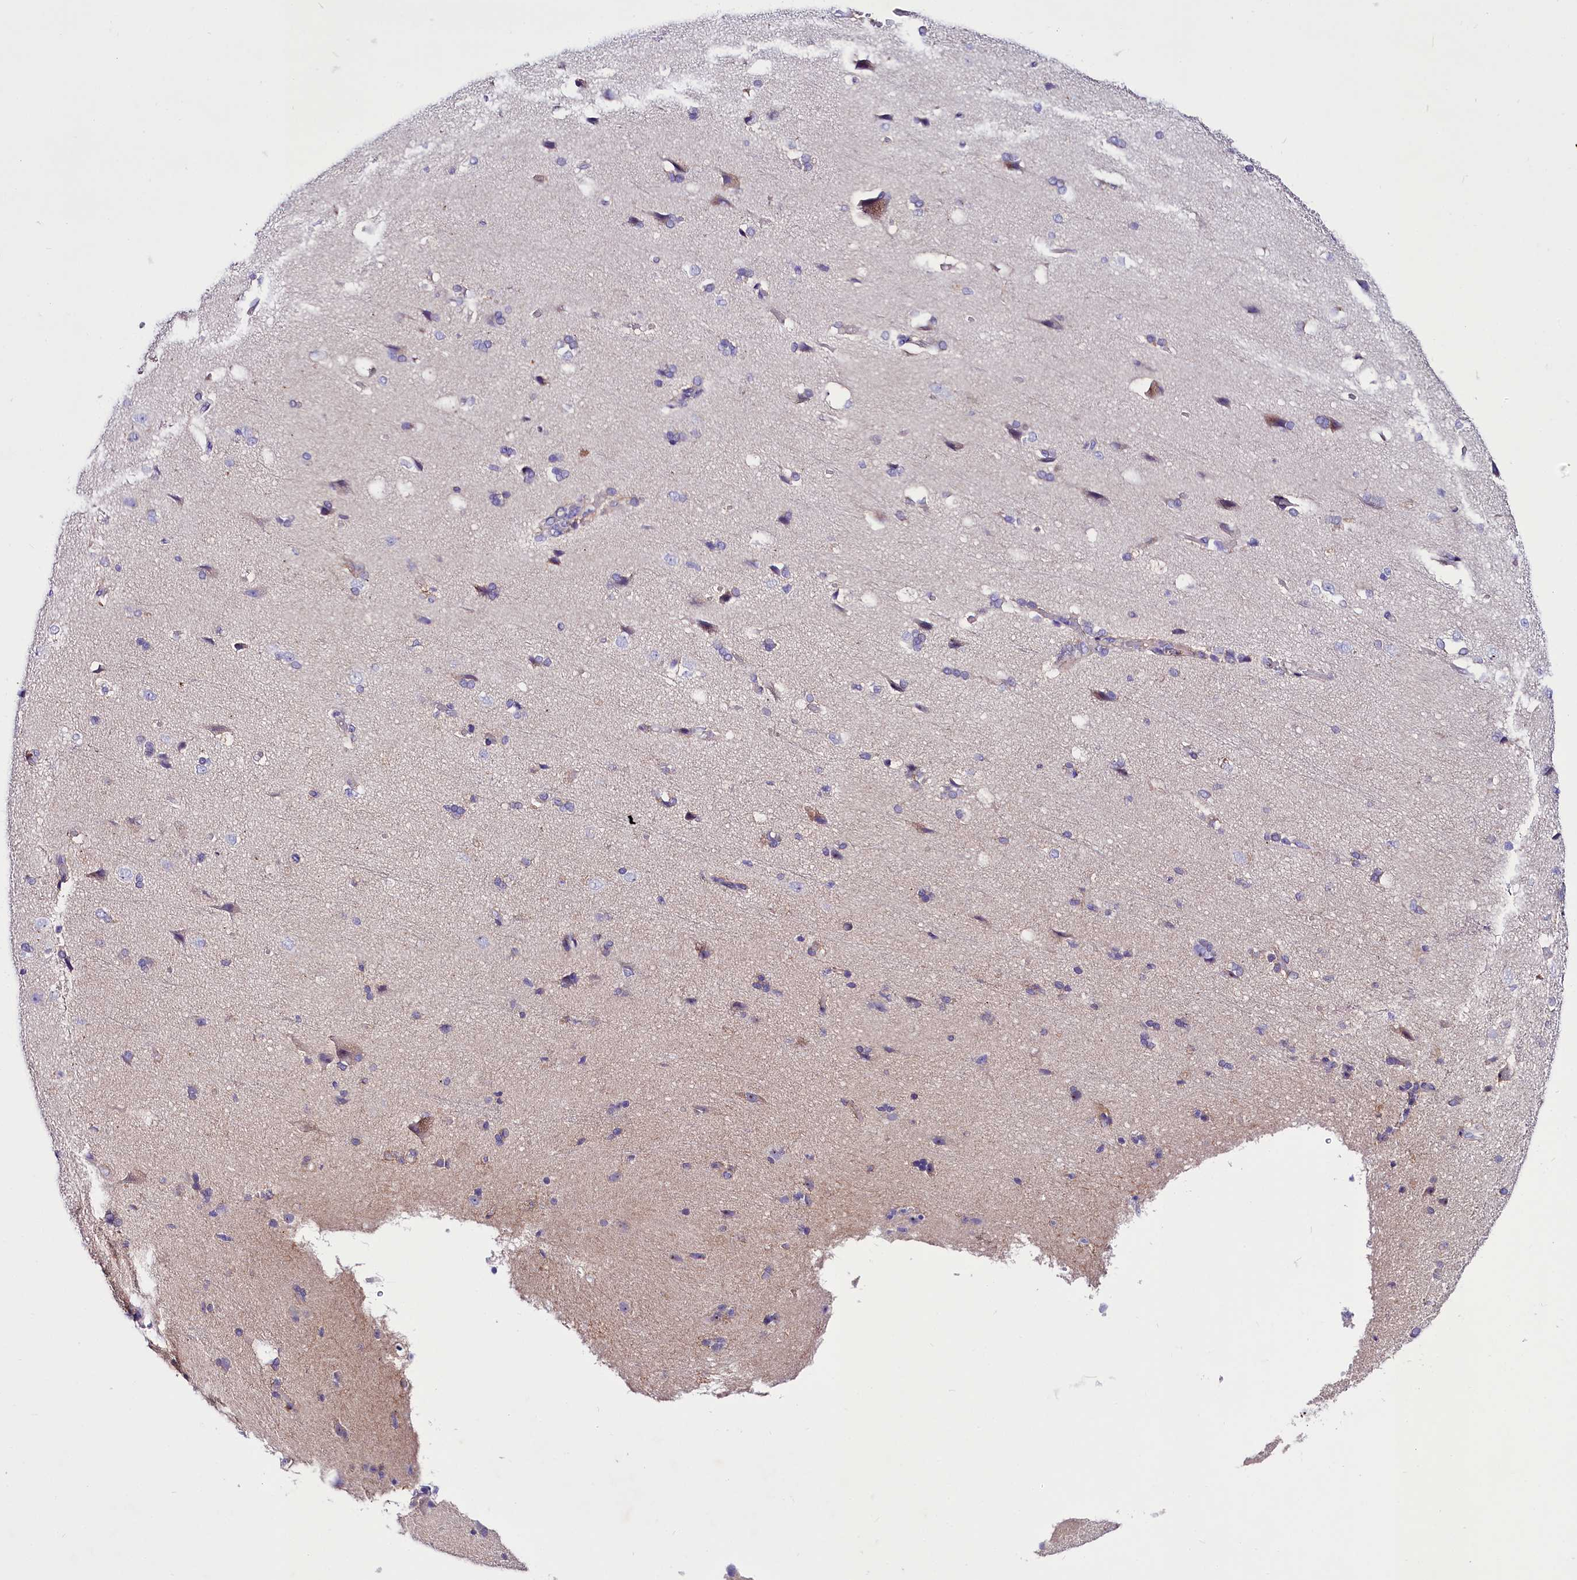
{"staining": {"intensity": "negative", "quantity": "none", "location": "none"}, "tissue": "cerebral cortex", "cell_type": "Endothelial cells", "image_type": "normal", "snomed": [{"axis": "morphology", "description": "Normal tissue, NOS"}, {"axis": "topography", "description": "Cerebral cortex"}], "caption": "DAB (3,3'-diaminobenzidine) immunohistochemical staining of normal human cerebral cortex reveals no significant positivity in endothelial cells.", "gene": "ABHD5", "patient": {"sex": "male", "age": 62}}